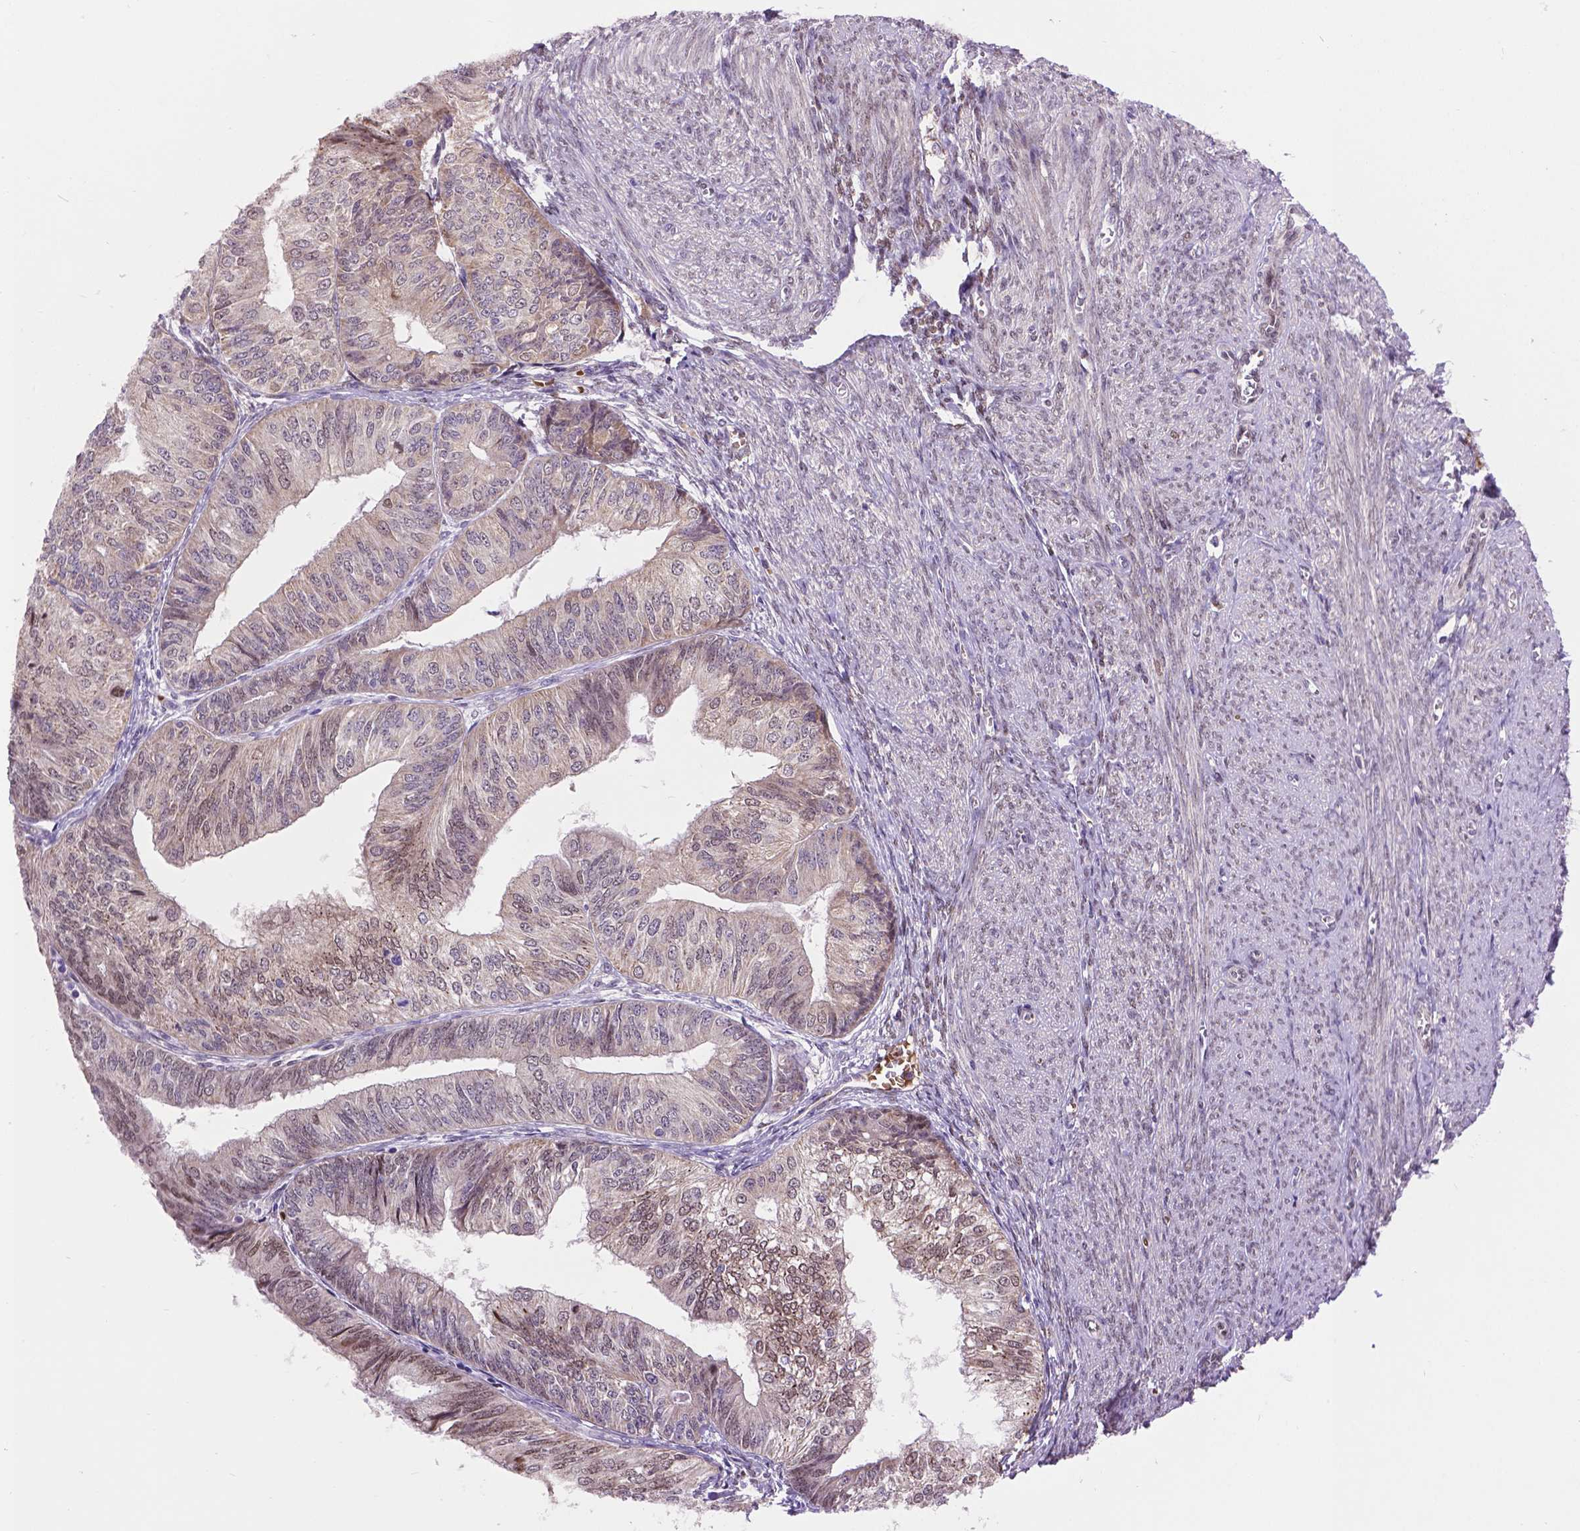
{"staining": {"intensity": "negative", "quantity": "none", "location": "none"}, "tissue": "endometrial cancer", "cell_type": "Tumor cells", "image_type": "cancer", "snomed": [{"axis": "morphology", "description": "Adenocarcinoma, NOS"}, {"axis": "topography", "description": "Endometrium"}], "caption": "This photomicrograph is of endometrial cancer stained with immunohistochemistry (IHC) to label a protein in brown with the nuclei are counter-stained blue. There is no positivity in tumor cells. The staining is performed using DAB brown chromogen with nuclei counter-stained in using hematoxylin.", "gene": "IRF6", "patient": {"sex": "female", "age": 58}}